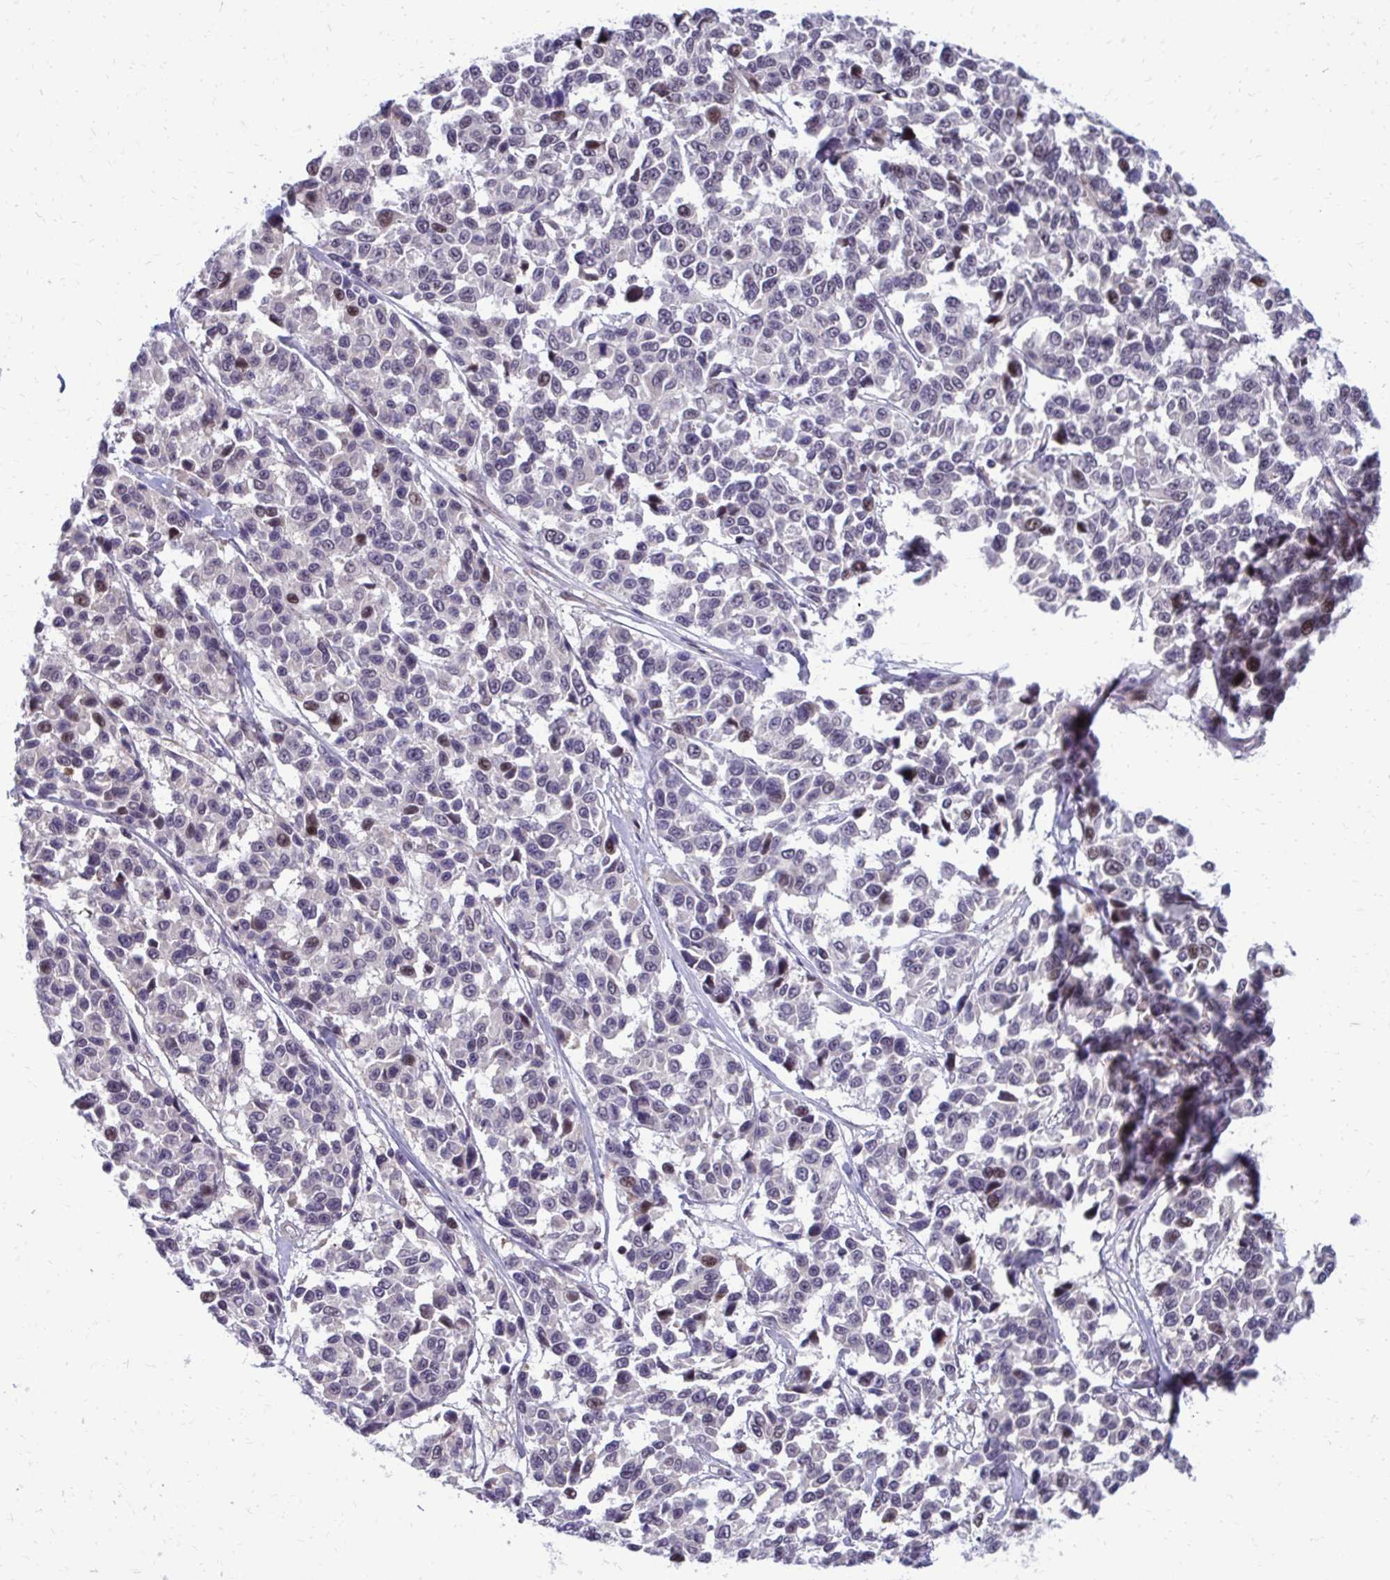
{"staining": {"intensity": "moderate", "quantity": "<25%", "location": "nuclear"}, "tissue": "melanoma", "cell_type": "Tumor cells", "image_type": "cancer", "snomed": [{"axis": "morphology", "description": "Malignant melanoma, NOS"}, {"axis": "topography", "description": "Skin"}], "caption": "Protein staining displays moderate nuclear expression in about <25% of tumor cells in melanoma. (Brightfield microscopy of DAB IHC at high magnification).", "gene": "ANKRD30B", "patient": {"sex": "female", "age": 66}}